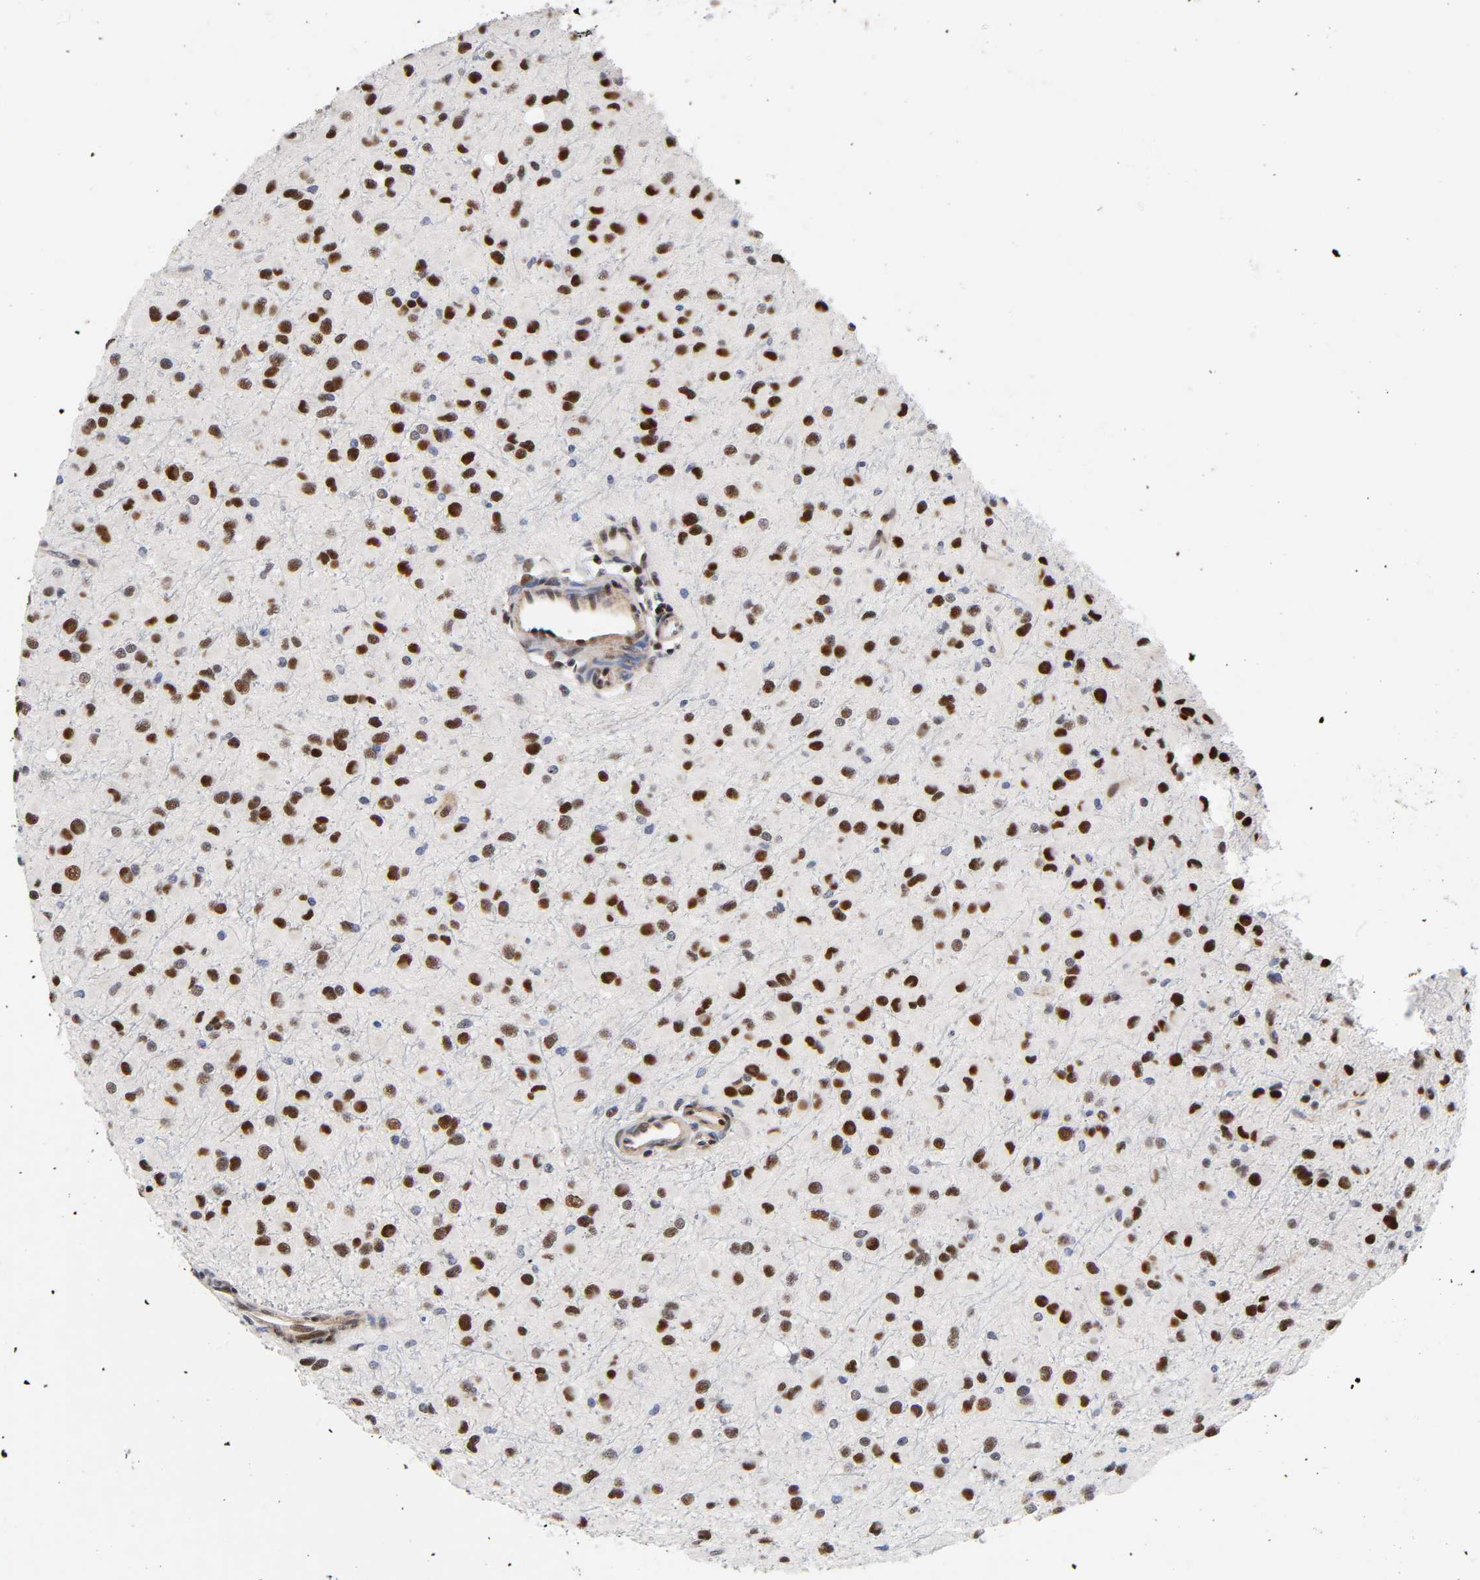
{"staining": {"intensity": "strong", "quantity": "25%-75%", "location": "nuclear"}, "tissue": "glioma", "cell_type": "Tumor cells", "image_type": "cancer", "snomed": [{"axis": "morphology", "description": "Glioma, malignant, Low grade"}, {"axis": "topography", "description": "Brain"}], "caption": "Brown immunohistochemical staining in glioma demonstrates strong nuclear staining in about 25%-75% of tumor cells.", "gene": "STK38", "patient": {"sex": "male", "age": 42}}